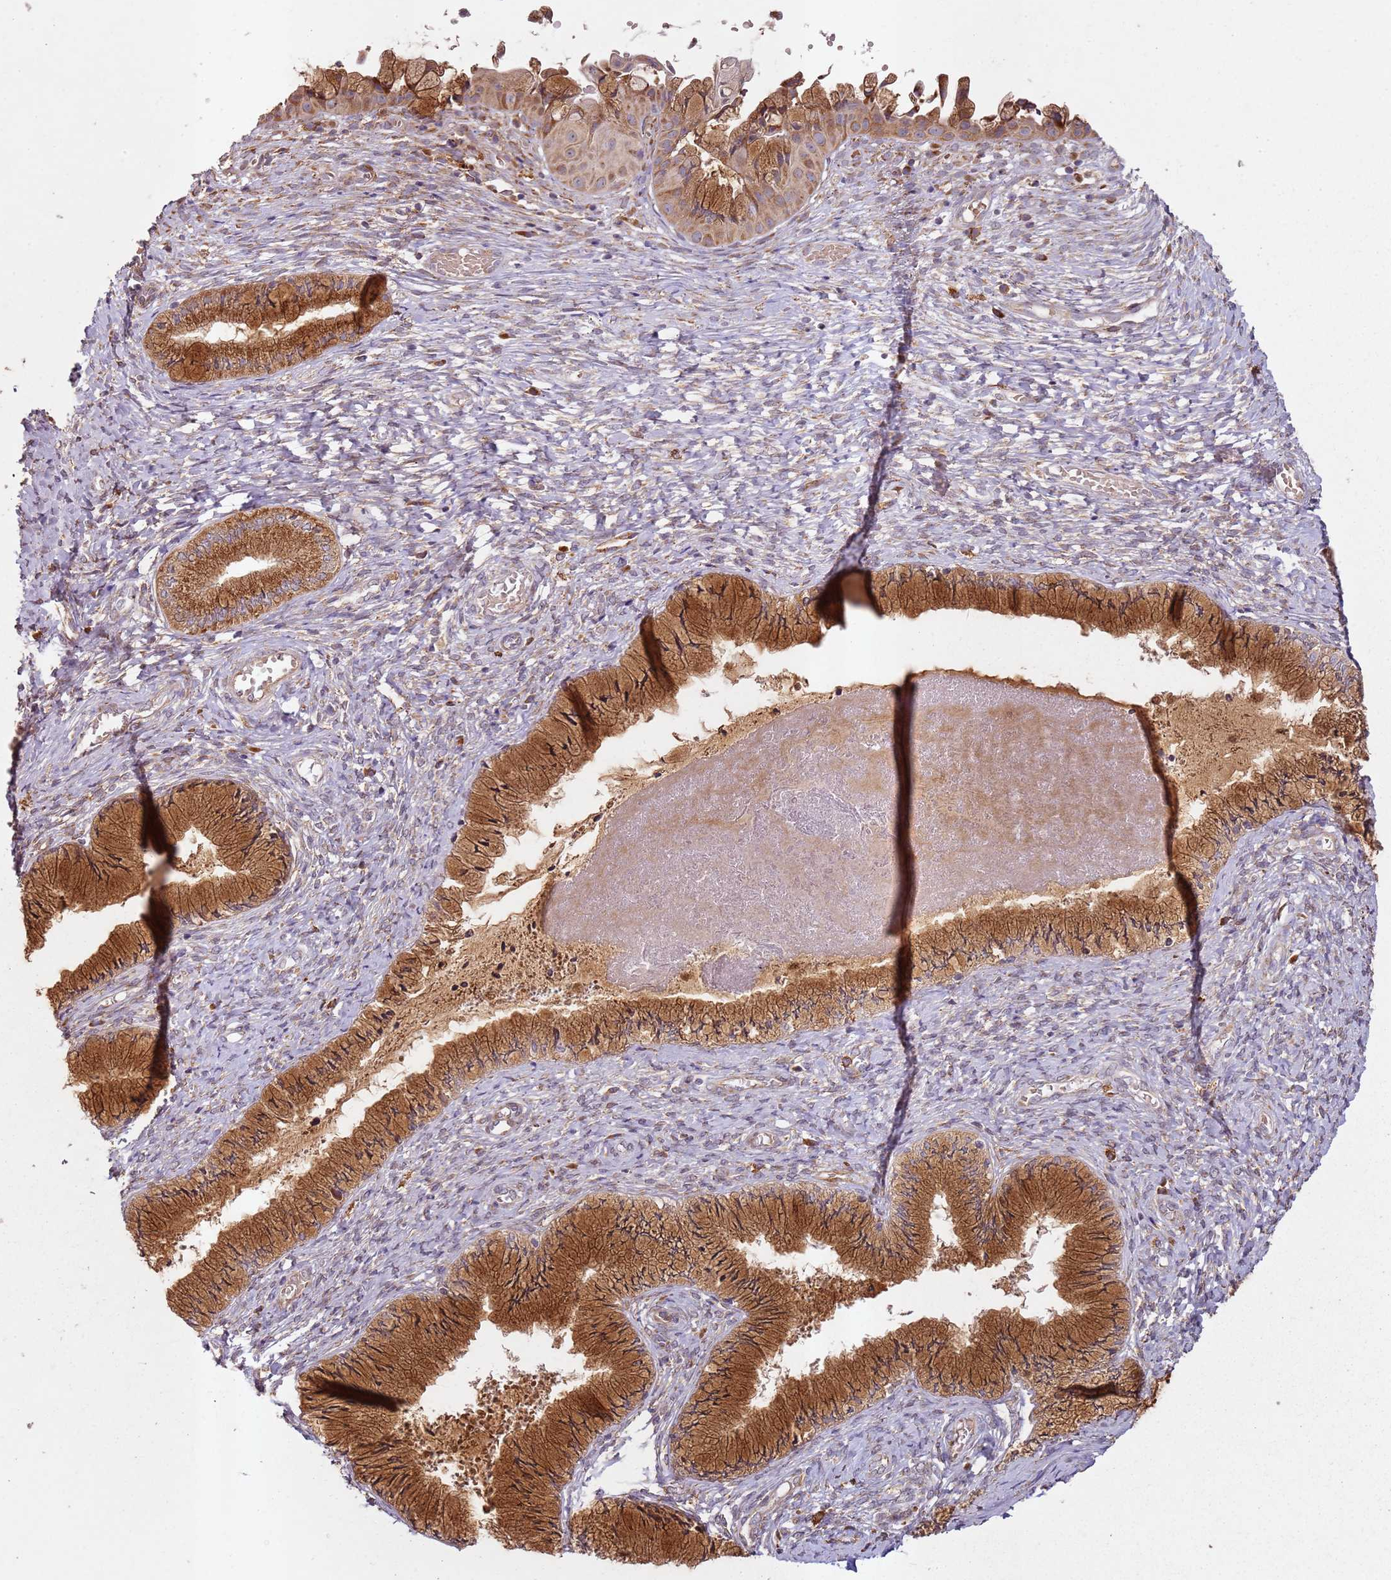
{"staining": {"intensity": "strong", "quantity": ">75%", "location": "cytoplasmic/membranous"}, "tissue": "cervix", "cell_type": "Glandular cells", "image_type": "normal", "snomed": [{"axis": "morphology", "description": "Normal tissue, NOS"}, {"axis": "topography", "description": "Cervix"}], "caption": "Approximately >75% of glandular cells in normal cervix show strong cytoplasmic/membranous protein positivity as visualized by brown immunohistochemical staining.", "gene": "ARFRP1", "patient": {"sex": "female", "age": 42}}